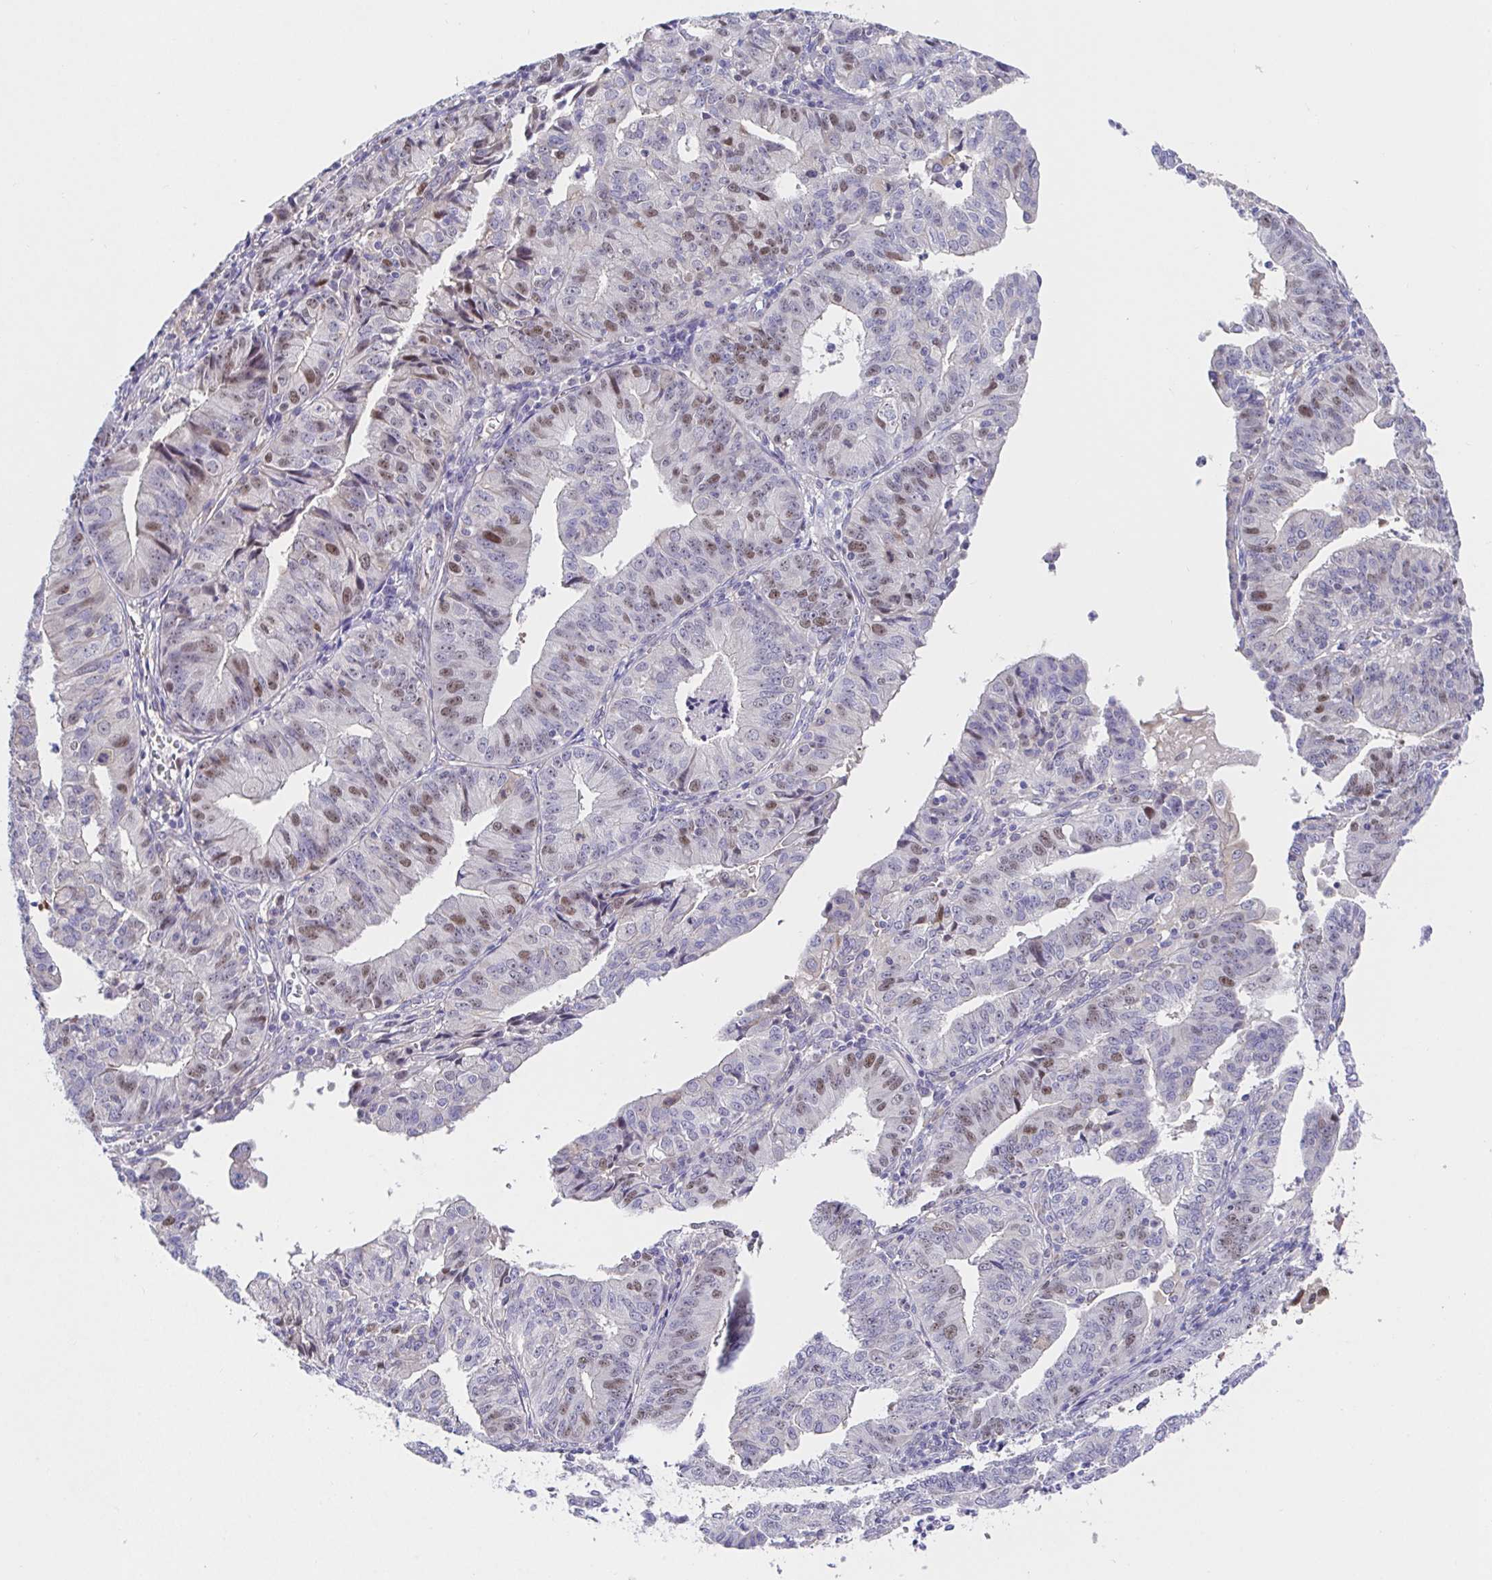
{"staining": {"intensity": "moderate", "quantity": "<25%", "location": "nuclear"}, "tissue": "endometrial cancer", "cell_type": "Tumor cells", "image_type": "cancer", "snomed": [{"axis": "morphology", "description": "Adenocarcinoma, NOS"}, {"axis": "topography", "description": "Endometrium"}], "caption": "Immunohistochemical staining of human endometrial cancer reveals moderate nuclear protein staining in about <25% of tumor cells. (DAB IHC with brightfield microscopy, high magnification).", "gene": "TIMELESS", "patient": {"sex": "female", "age": 56}}